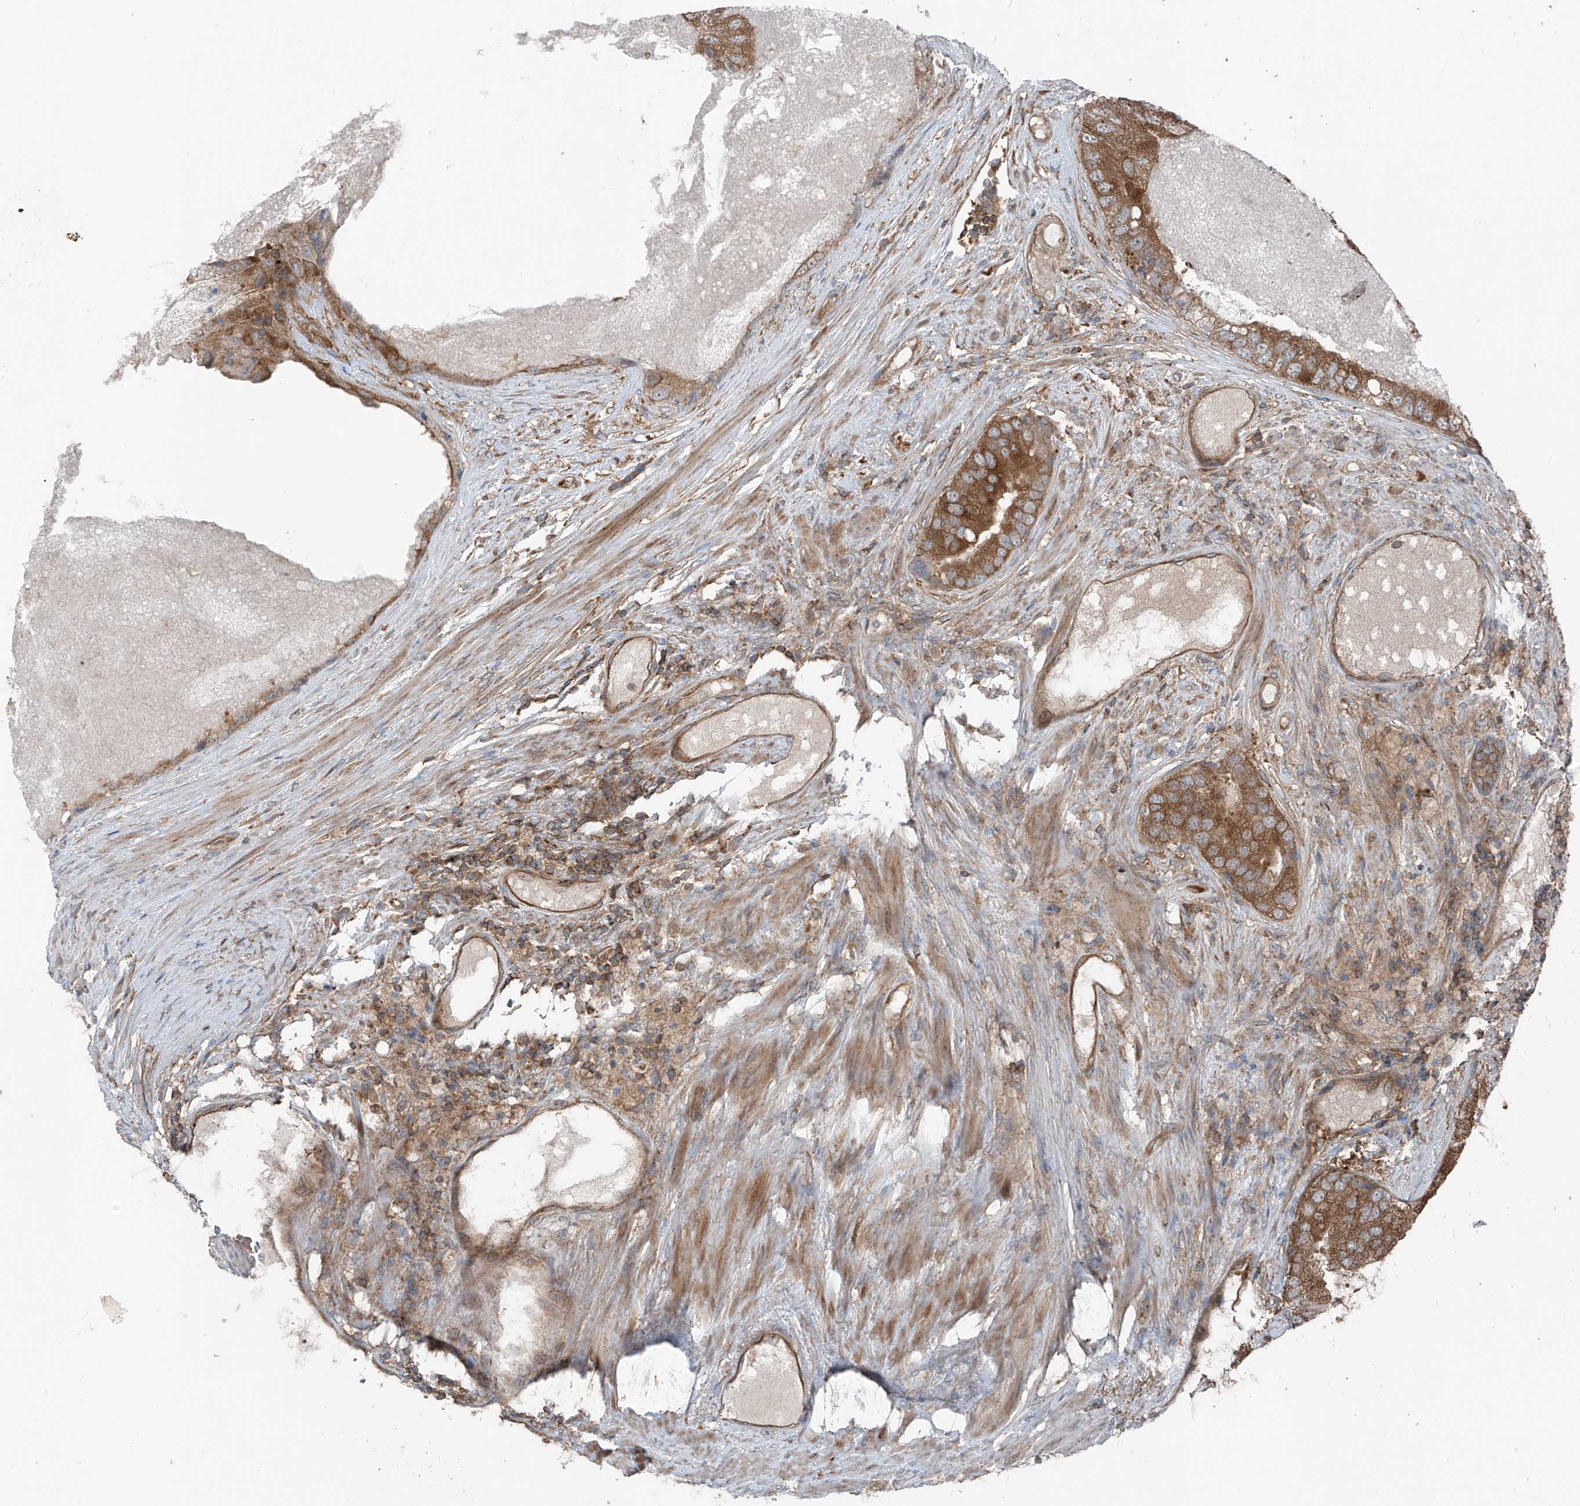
{"staining": {"intensity": "moderate", "quantity": ">75%", "location": "cytoplasmic/membranous"}, "tissue": "prostate cancer", "cell_type": "Tumor cells", "image_type": "cancer", "snomed": [{"axis": "morphology", "description": "Adenocarcinoma, High grade"}, {"axis": "topography", "description": "Prostate"}], "caption": "Immunohistochemical staining of human prostate cancer (adenocarcinoma (high-grade)) reveals moderate cytoplasmic/membranous protein staining in about >75% of tumor cells.", "gene": "TXNDC9", "patient": {"sex": "male", "age": 70}}